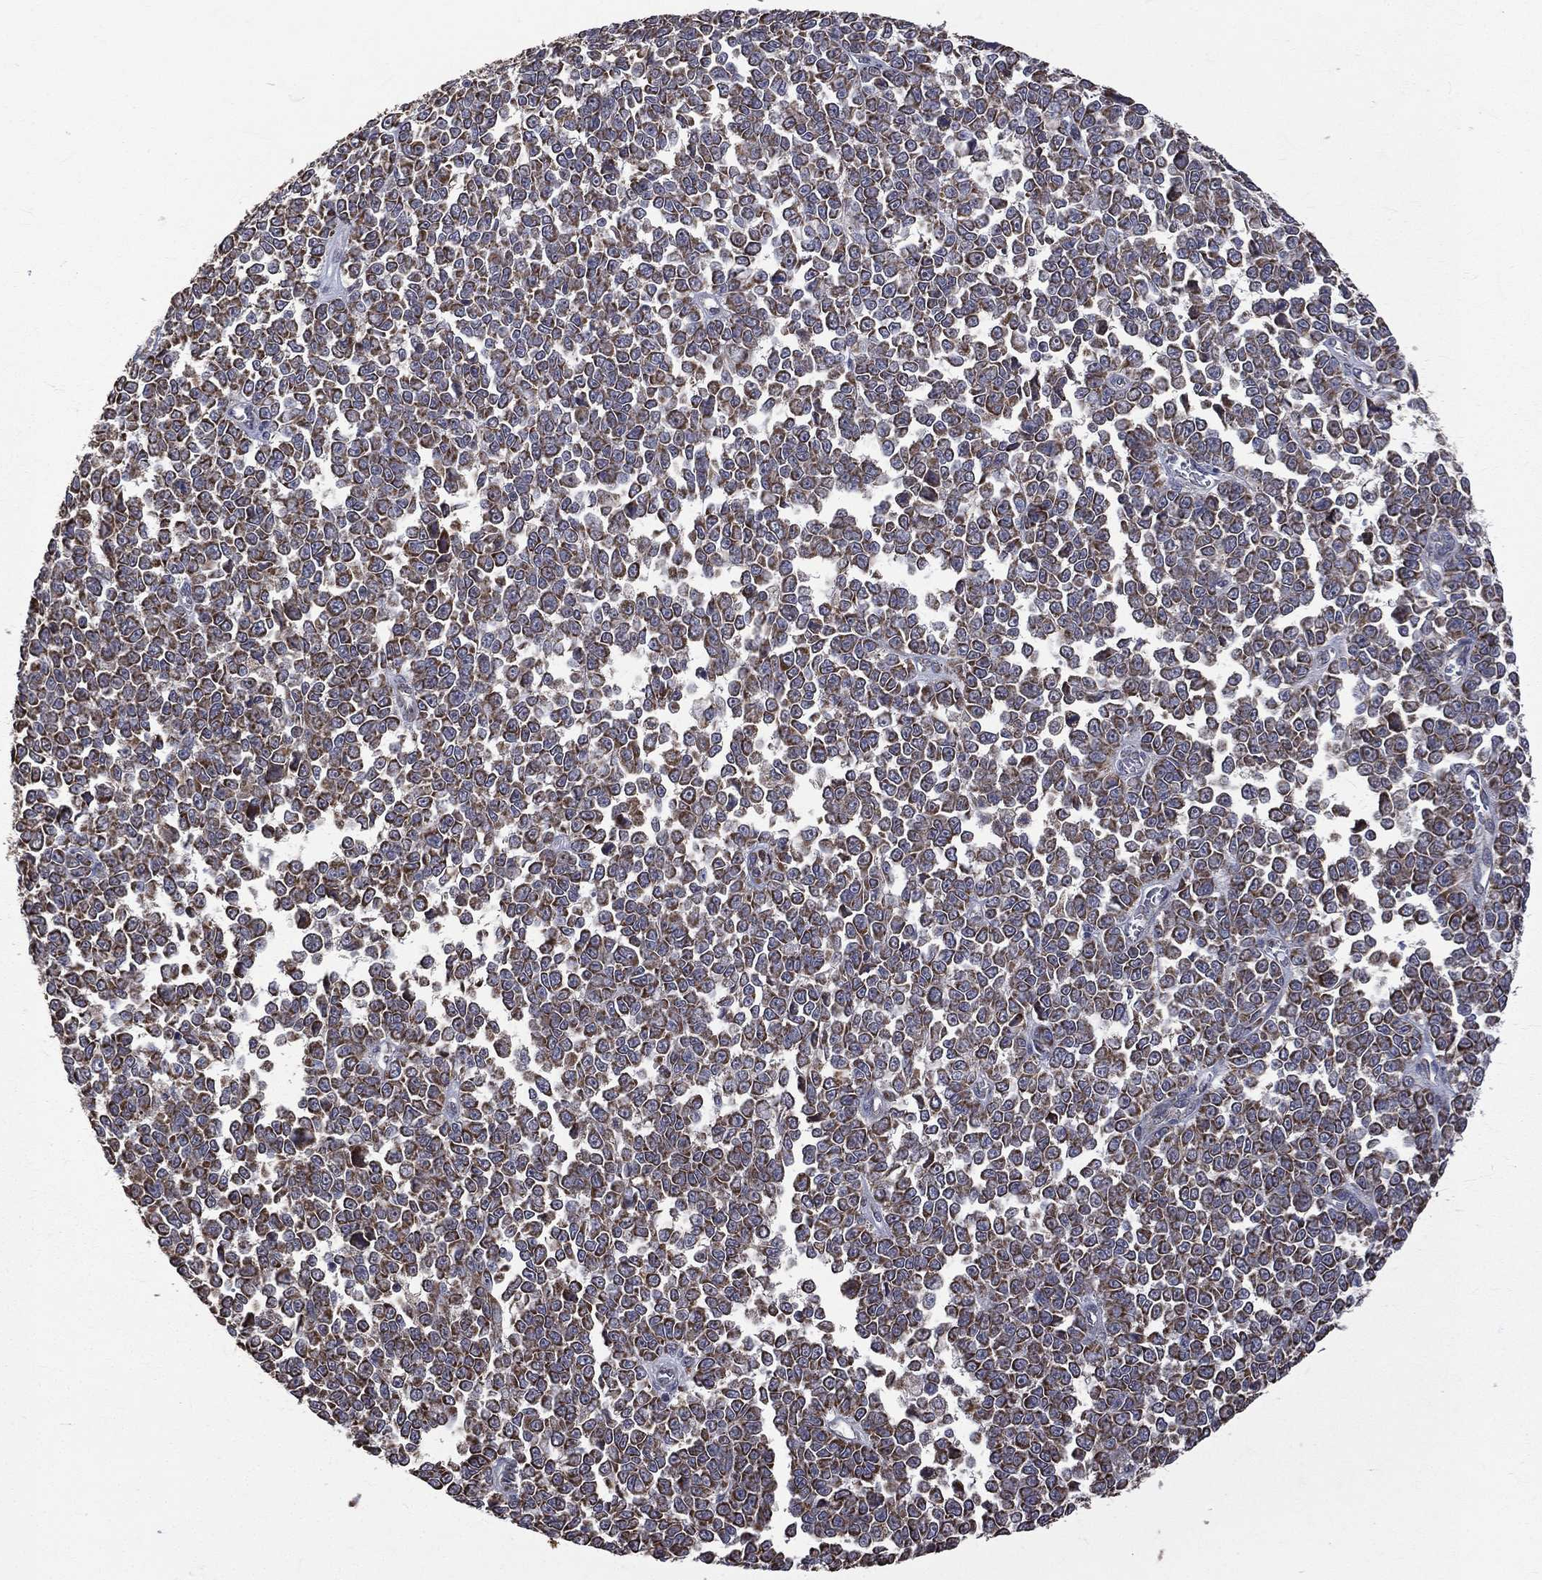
{"staining": {"intensity": "moderate", "quantity": ">75%", "location": "cytoplasmic/membranous"}, "tissue": "melanoma", "cell_type": "Tumor cells", "image_type": "cancer", "snomed": [{"axis": "morphology", "description": "Malignant melanoma, NOS"}, {"axis": "topography", "description": "Skin"}], "caption": "Moderate cytoplasmic/membranous expression is identified in about >75% of tumor cells in malignant melanoma.", "gene": "RPGR", "patient": {"sex": "female", "age": 95}}